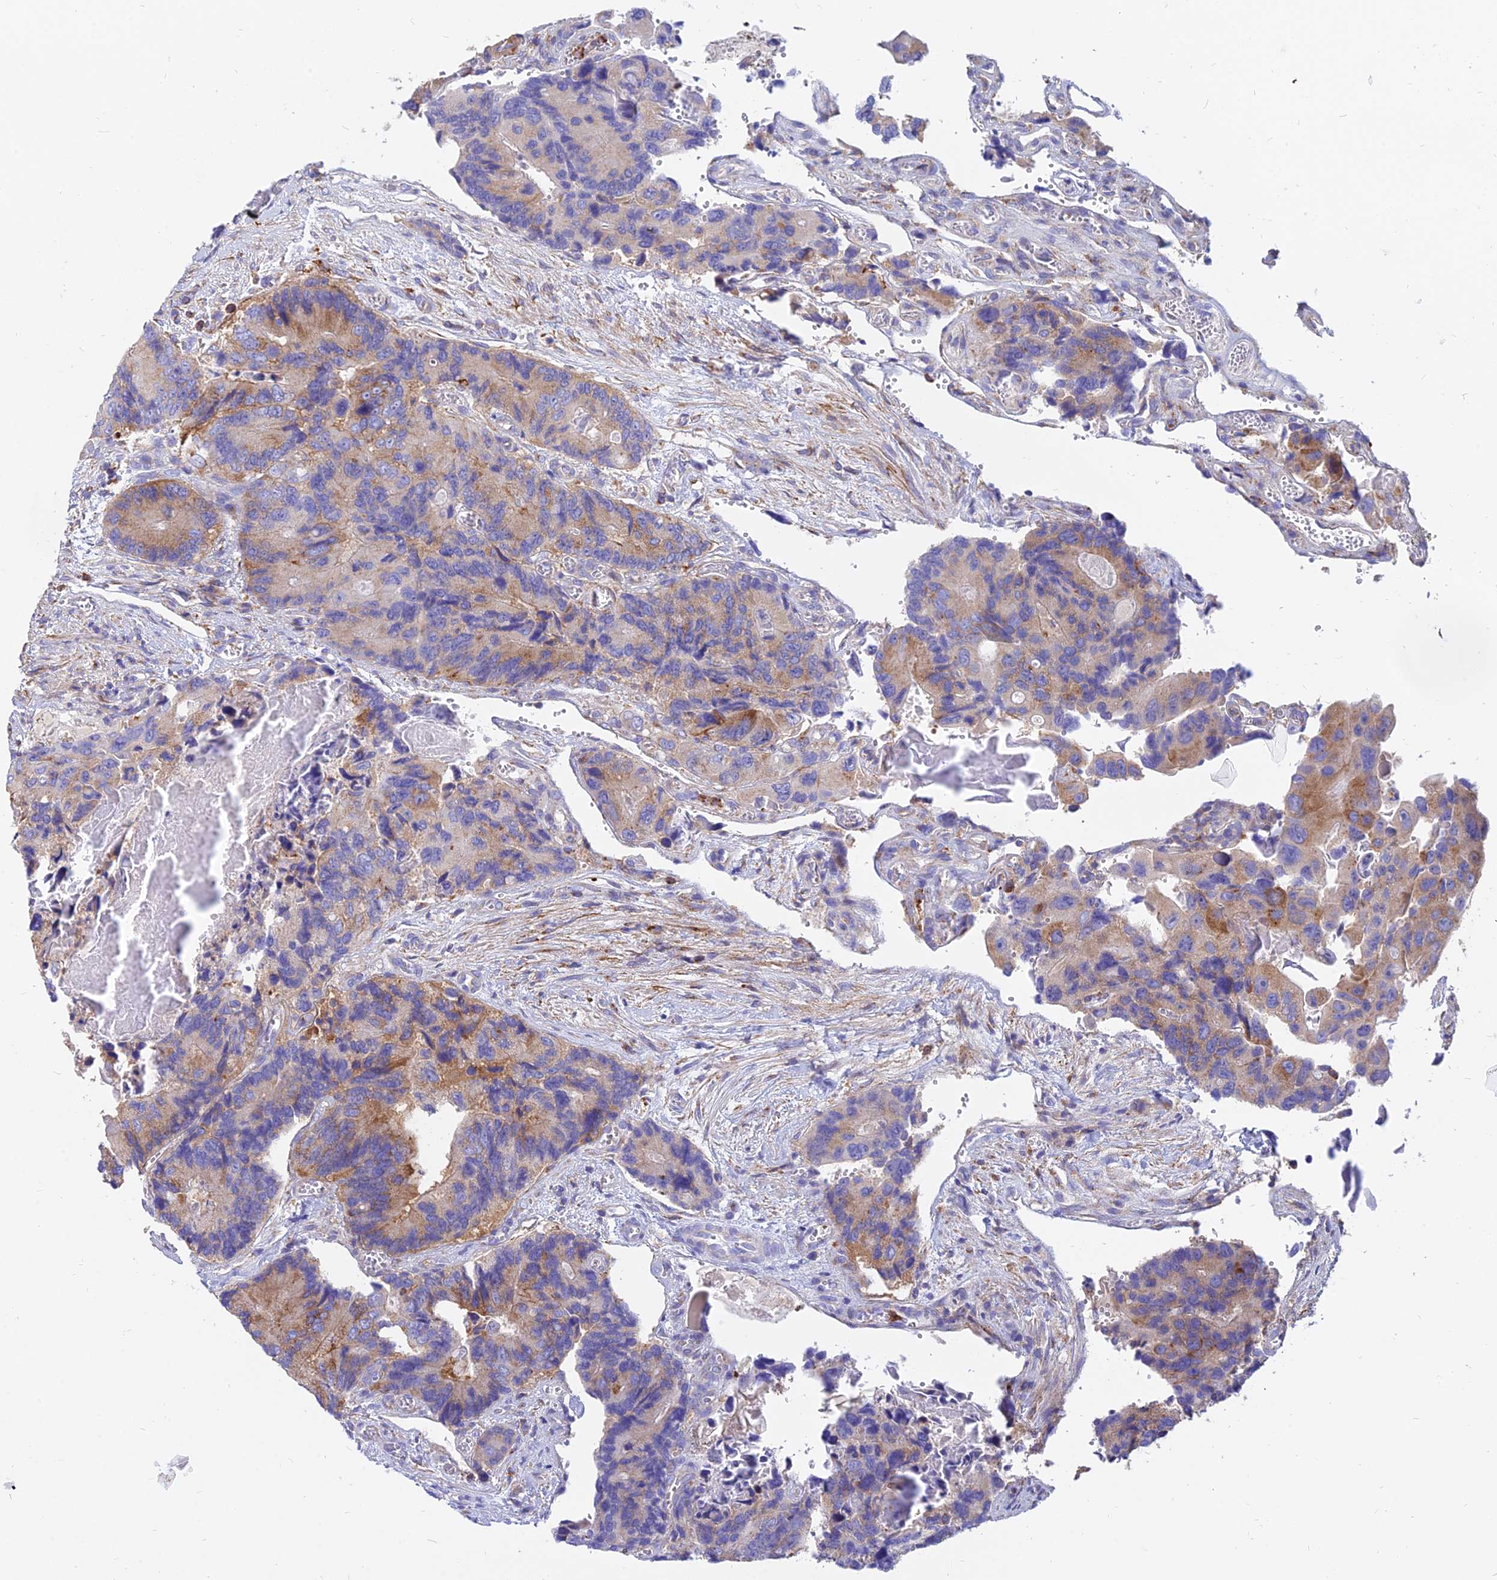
{"staining": {"intensity": "moderate", "quantity": ">75%", "location": "cytoplasmic/membranous"}, "tissue": "colorectal cancer", "cell_type": "Tumor cells", "image_type": "cancer", "snomed": [{"axis": "morphology", "description": "Adenocarcinoma, NOS"}, {"axis": "topography", "description": "Colon"}], "caption": "Moderate cytoplasmic/membranous expression is present in about >75% of tumor cells in colorectal cancer (adenocarcinoma). Nuclei are stained in blue.", "gene": "AGTRAP", "patient": {"sex": "male", "age": 84}}